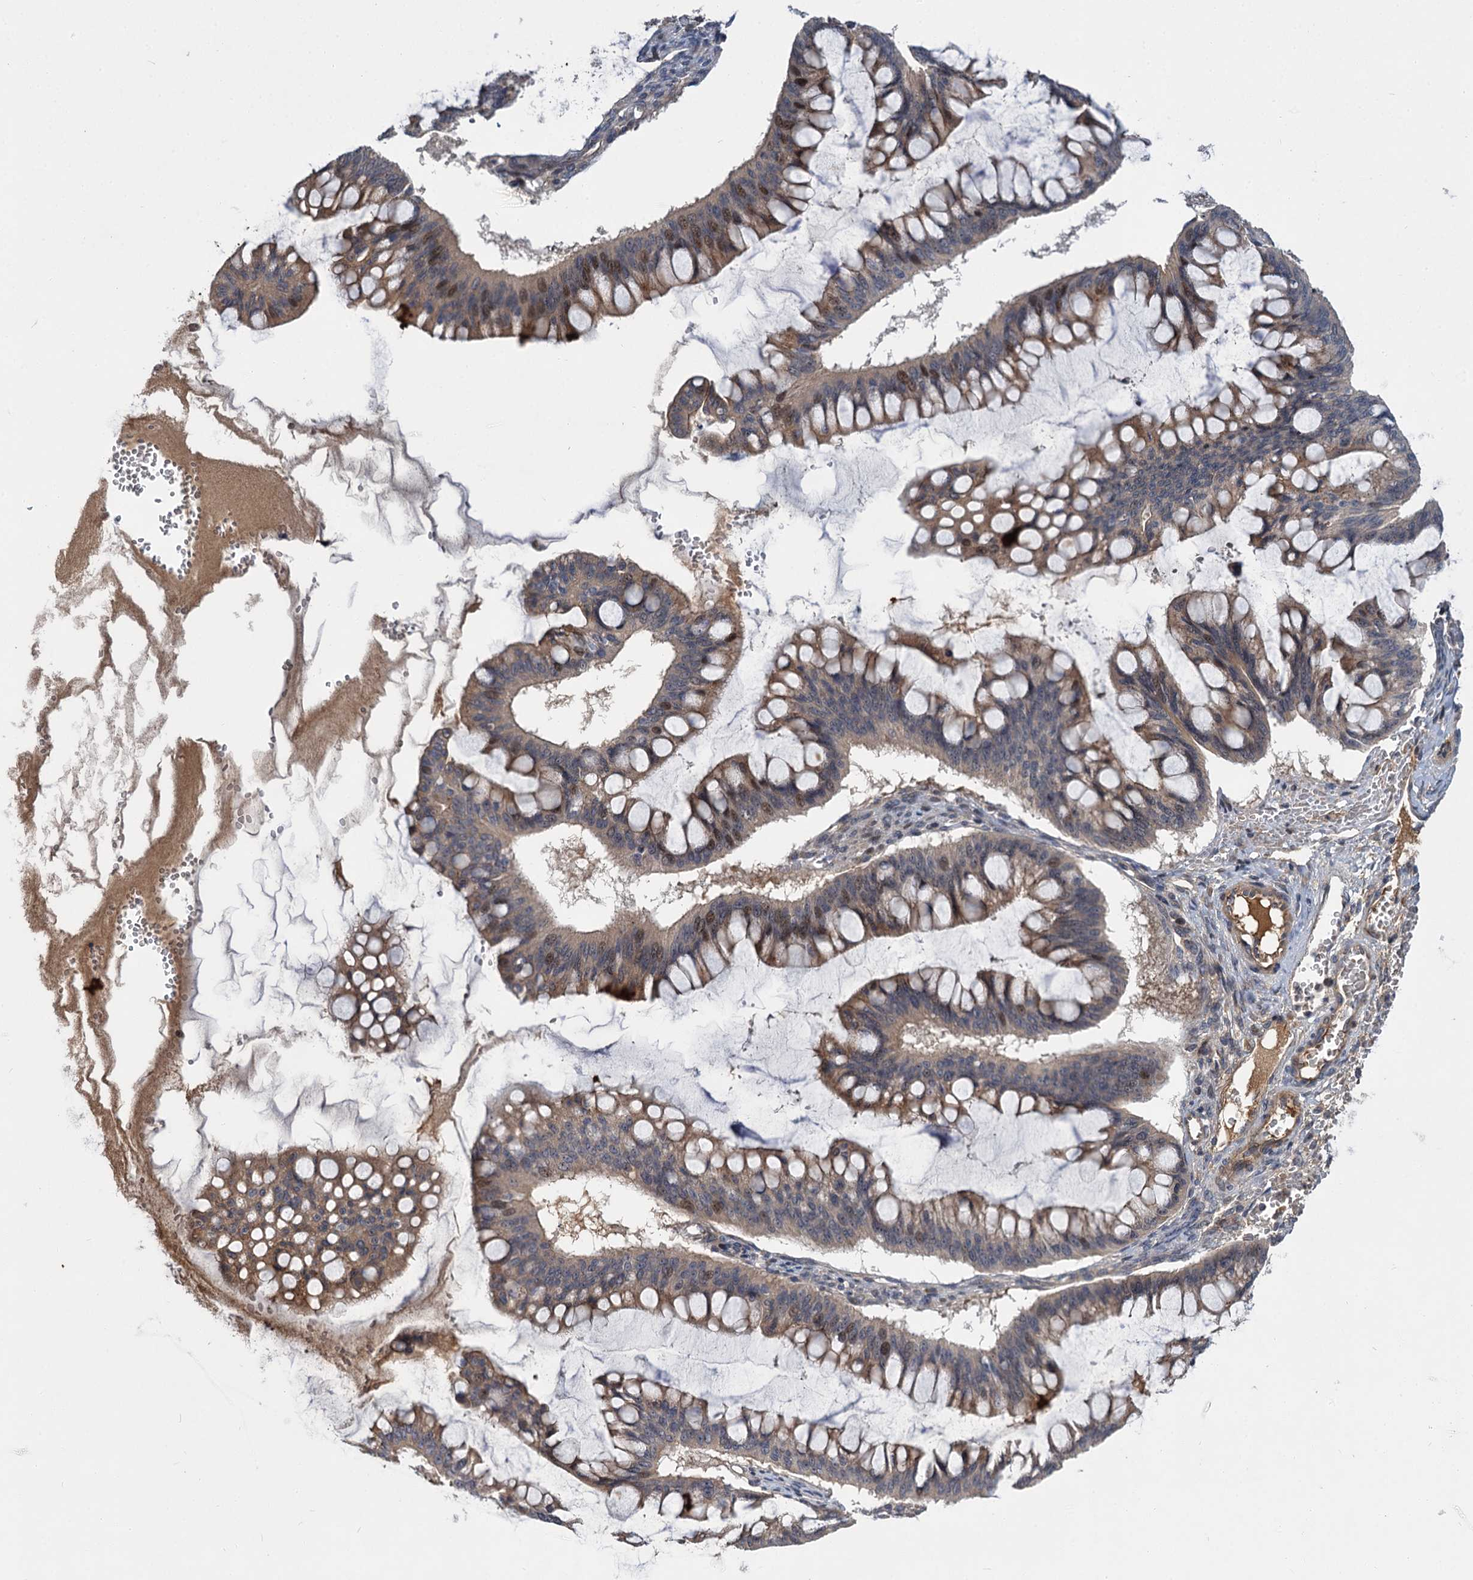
{"staining": {"intensity": "moderate", "quantity": "25%-75%", "location": "cytoplasmic/membranous,nuclear"}, "tissue": "ovarian cancer", "cell_type": "Tumor cells", "image_type": "cancer", "snomed": [{"axis": "morphology", "description": "Cystadenocarcinoma, mucinous, NOS"}, {"axis": "topography", "description": "Ovary"}], "caption": "An immunohistochemistry (IHC) micrograph of tumor tissue is shown. Protein staining in brown highlights moderate cytoplasmic/membranous and nuclear positivity in ovarian mucinous cystadenocarcinoma within tumor cells. Immunohistochemistry (ihc) stains the protein in brown and the nuclei are stained blue.", "gene": "ABLIM1", "patient": {"sex": "female", "age": 73}}